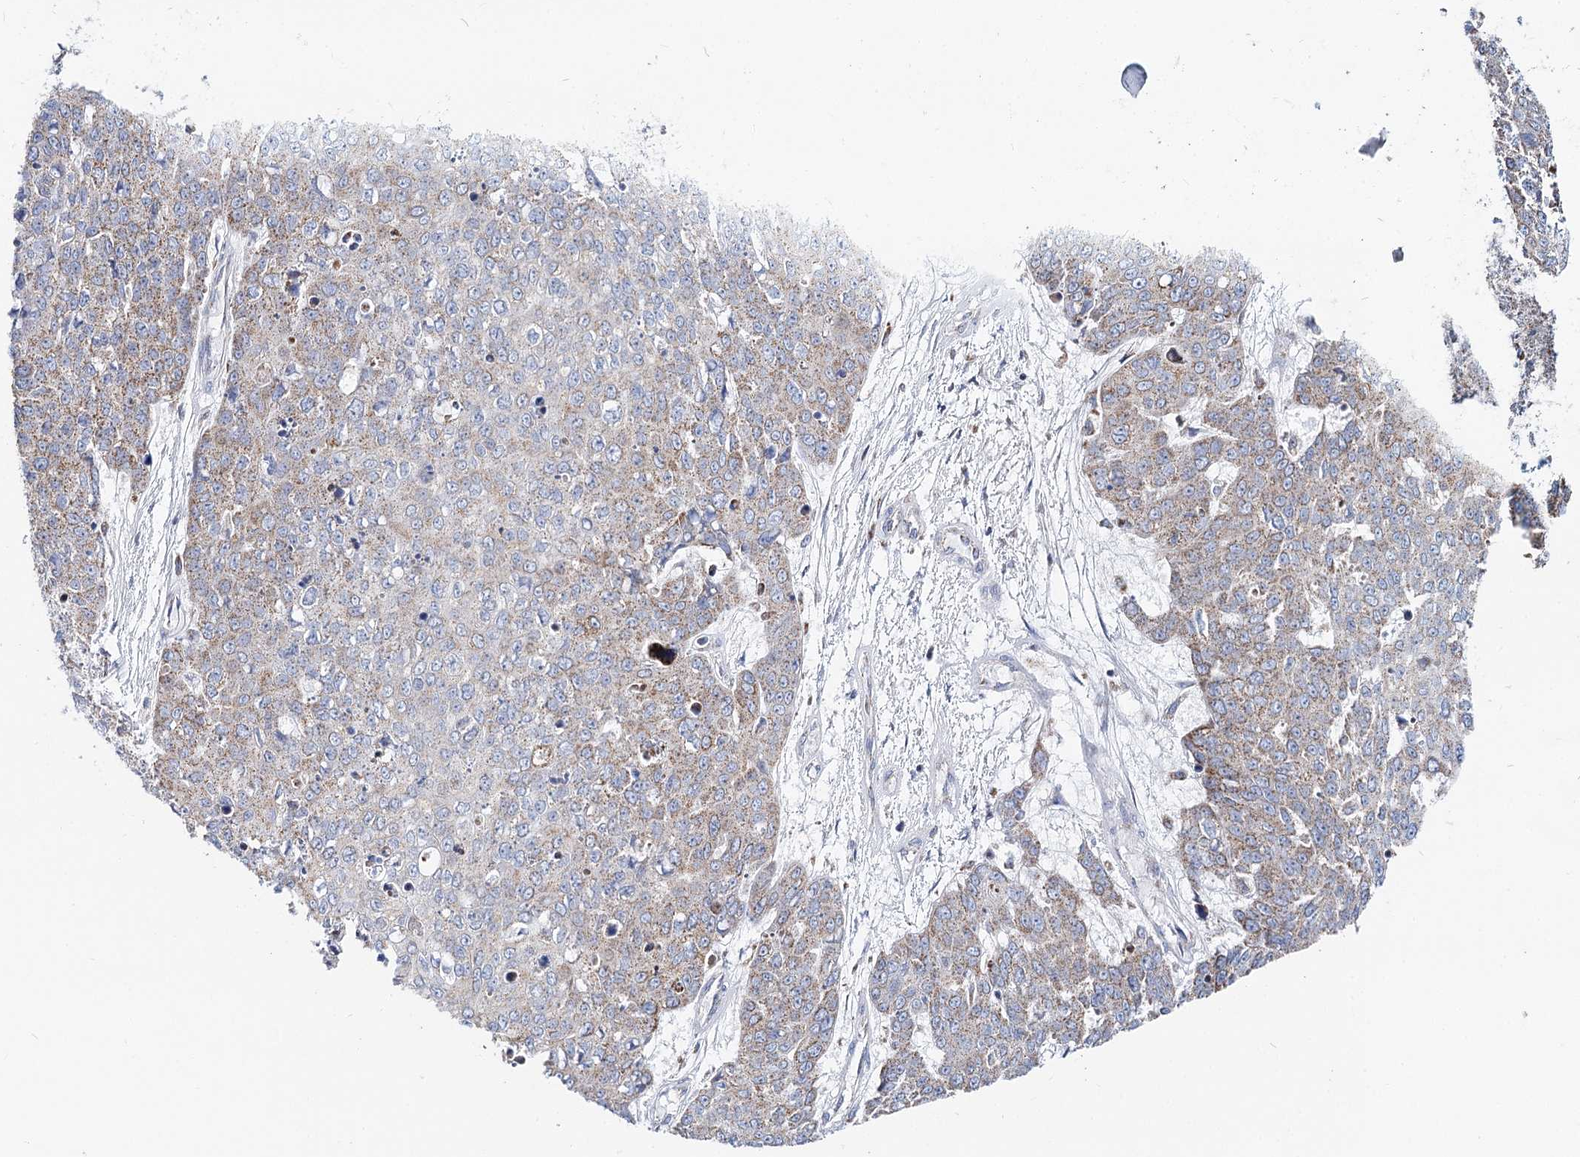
{"staining": {"intensity": "weak", "quantity": "25%-75%", "location": "cytoplasmic/membranous"}, "tissue": "skin cancer", "cell_type": "Tumor cells", "image_type": "cancer", "snomed": [{"axis": "morphology", "description": "Squamous cell carcinoma, NOS"}, {"axis": "topography", "description": "Skin"}], "caption": "Weak cytoplasmic/membranous protein expression is present in about 25%-75% of tumor cells in skin squamous cell carcinoma. Using DAB (brown) and hematoxylin (blue) stains, captured at high magnification using brightfield microscopy.", "gene": "MCCC2", "patient": {"sex": "female", "age": 44}}